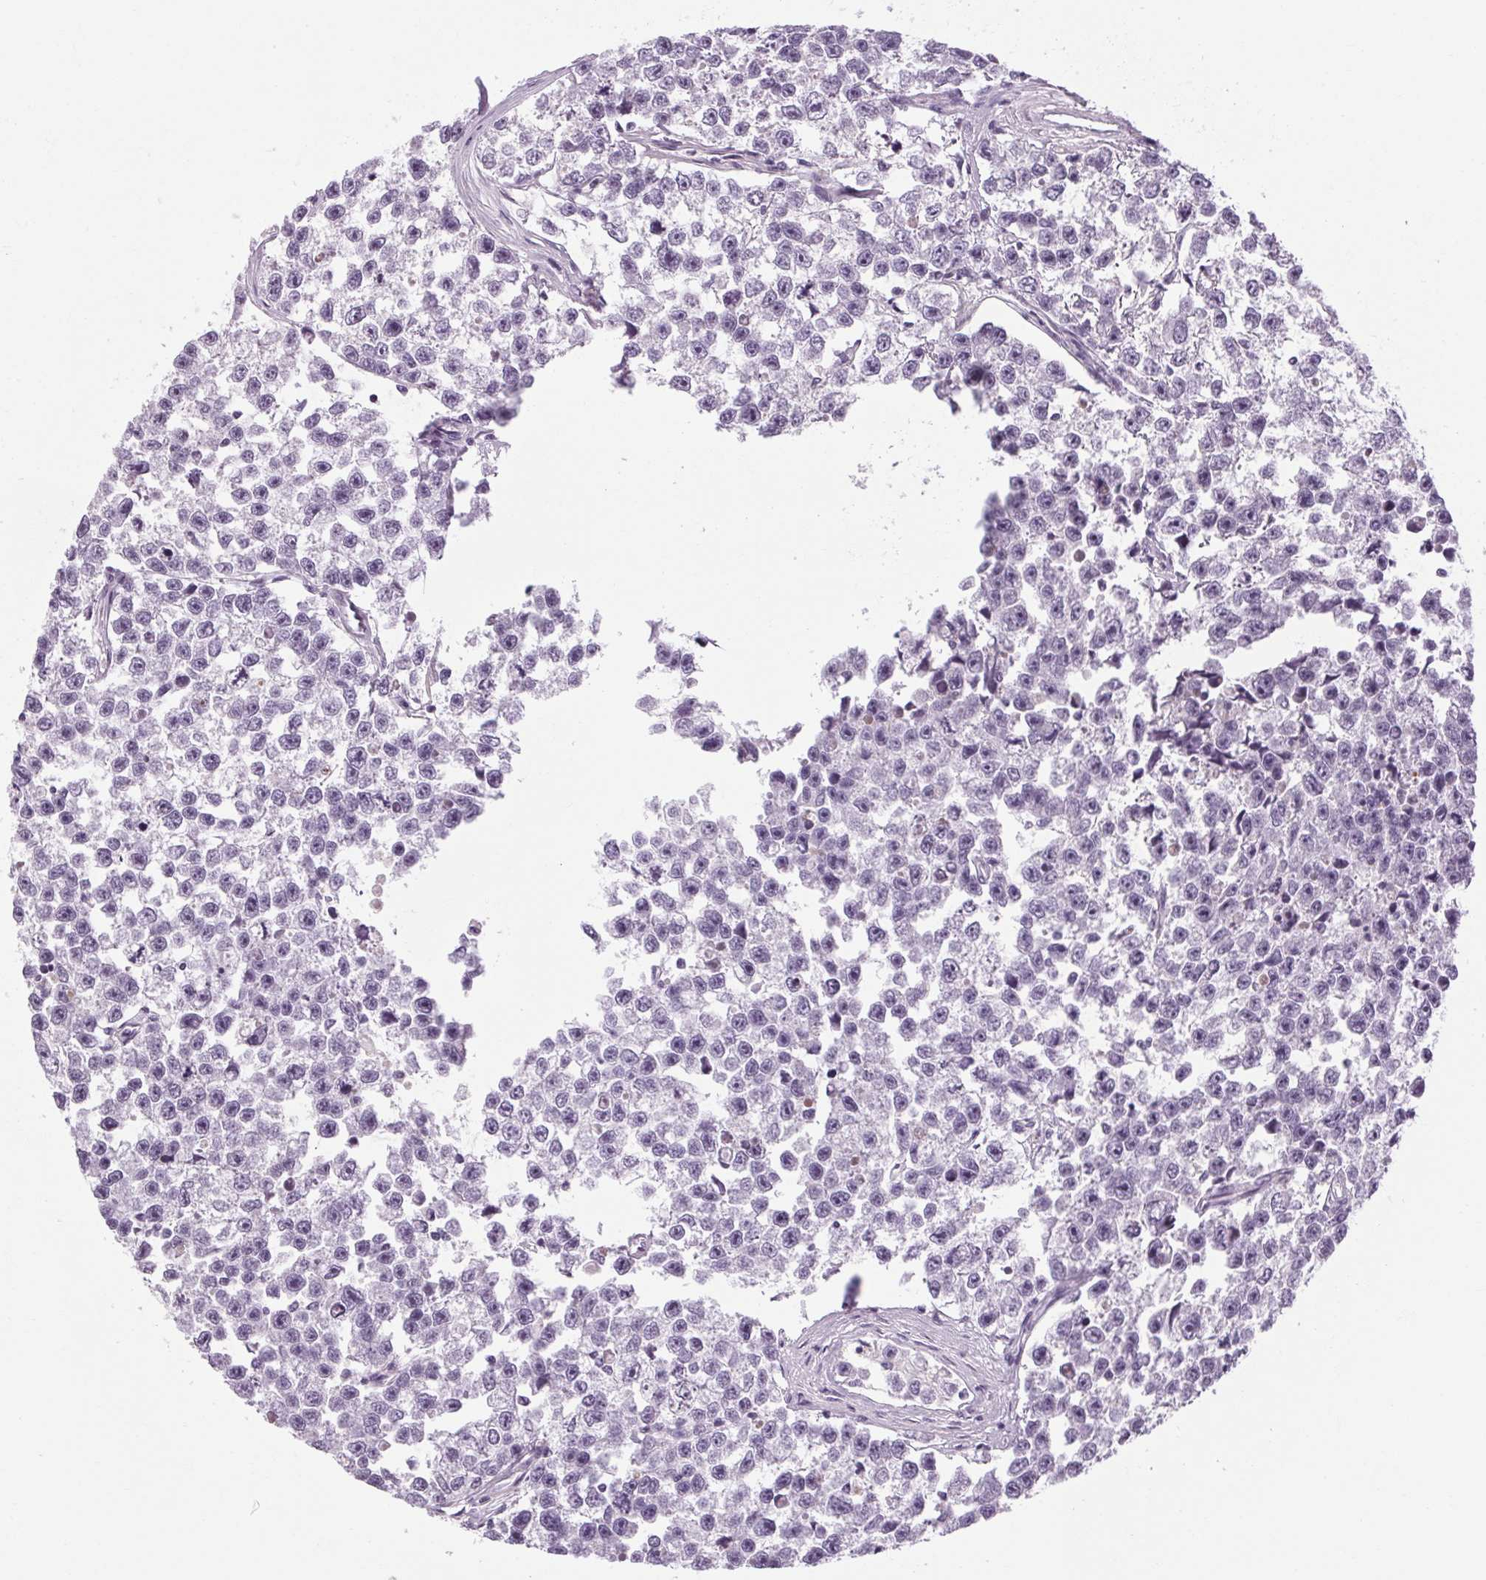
{"staining": {"intensity": "negative", "quantity": "none", "location": "none"}, "tissue": "testis cancer", "cell_type": "Tumor cells", "image_type": "cancer", "snomed": [{"axis": "morphology", "description": "Seminoma, NOS"}, {"axis": "topography", "description": "Testis"}], "caption": "This histopathology image is of testis cancer (seminoma) stained with IHC to label a protein in brown with the nuclei are counter-stained blue. There is no staining in tumor cells.", "gene": "KLHL40", "patient": {"sex": "male", "age": 26}}